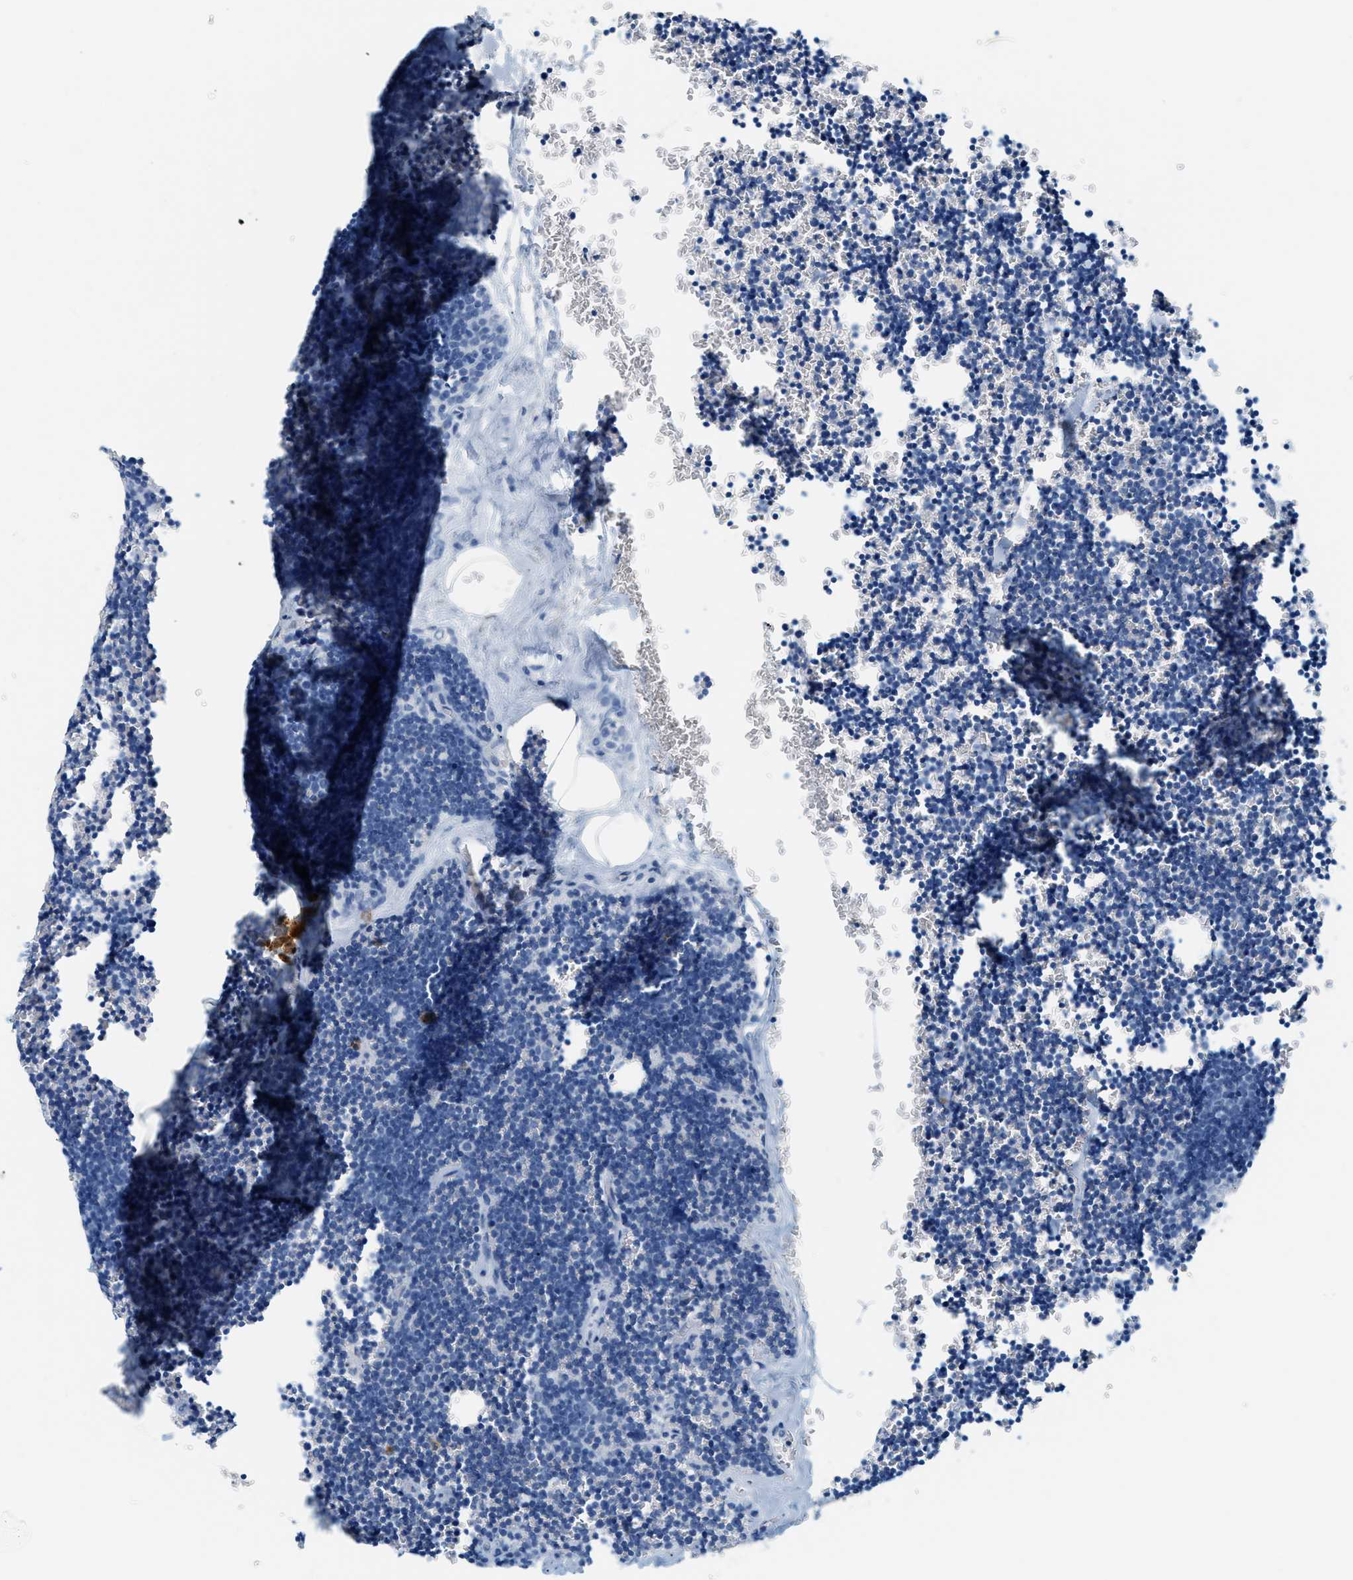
{"staining": {"intensity": "negative", "quantity": "none", "location": "none"}, "tissue": "lymph node", "cell_type": "Germinal center cells", "image_type": "normal", "snomed": [{"axis": "morphology", "description": "Normal tissue, NOS"}, {"axis": "topography", "description": "Lymph node"}], "caption": "Lymph node stained for a protein using immunohistochemistry (IHC) exhibits no positivity germinal center cells.", "gene": "LCN2", "patient": {"sex": "male", "age": 33}}